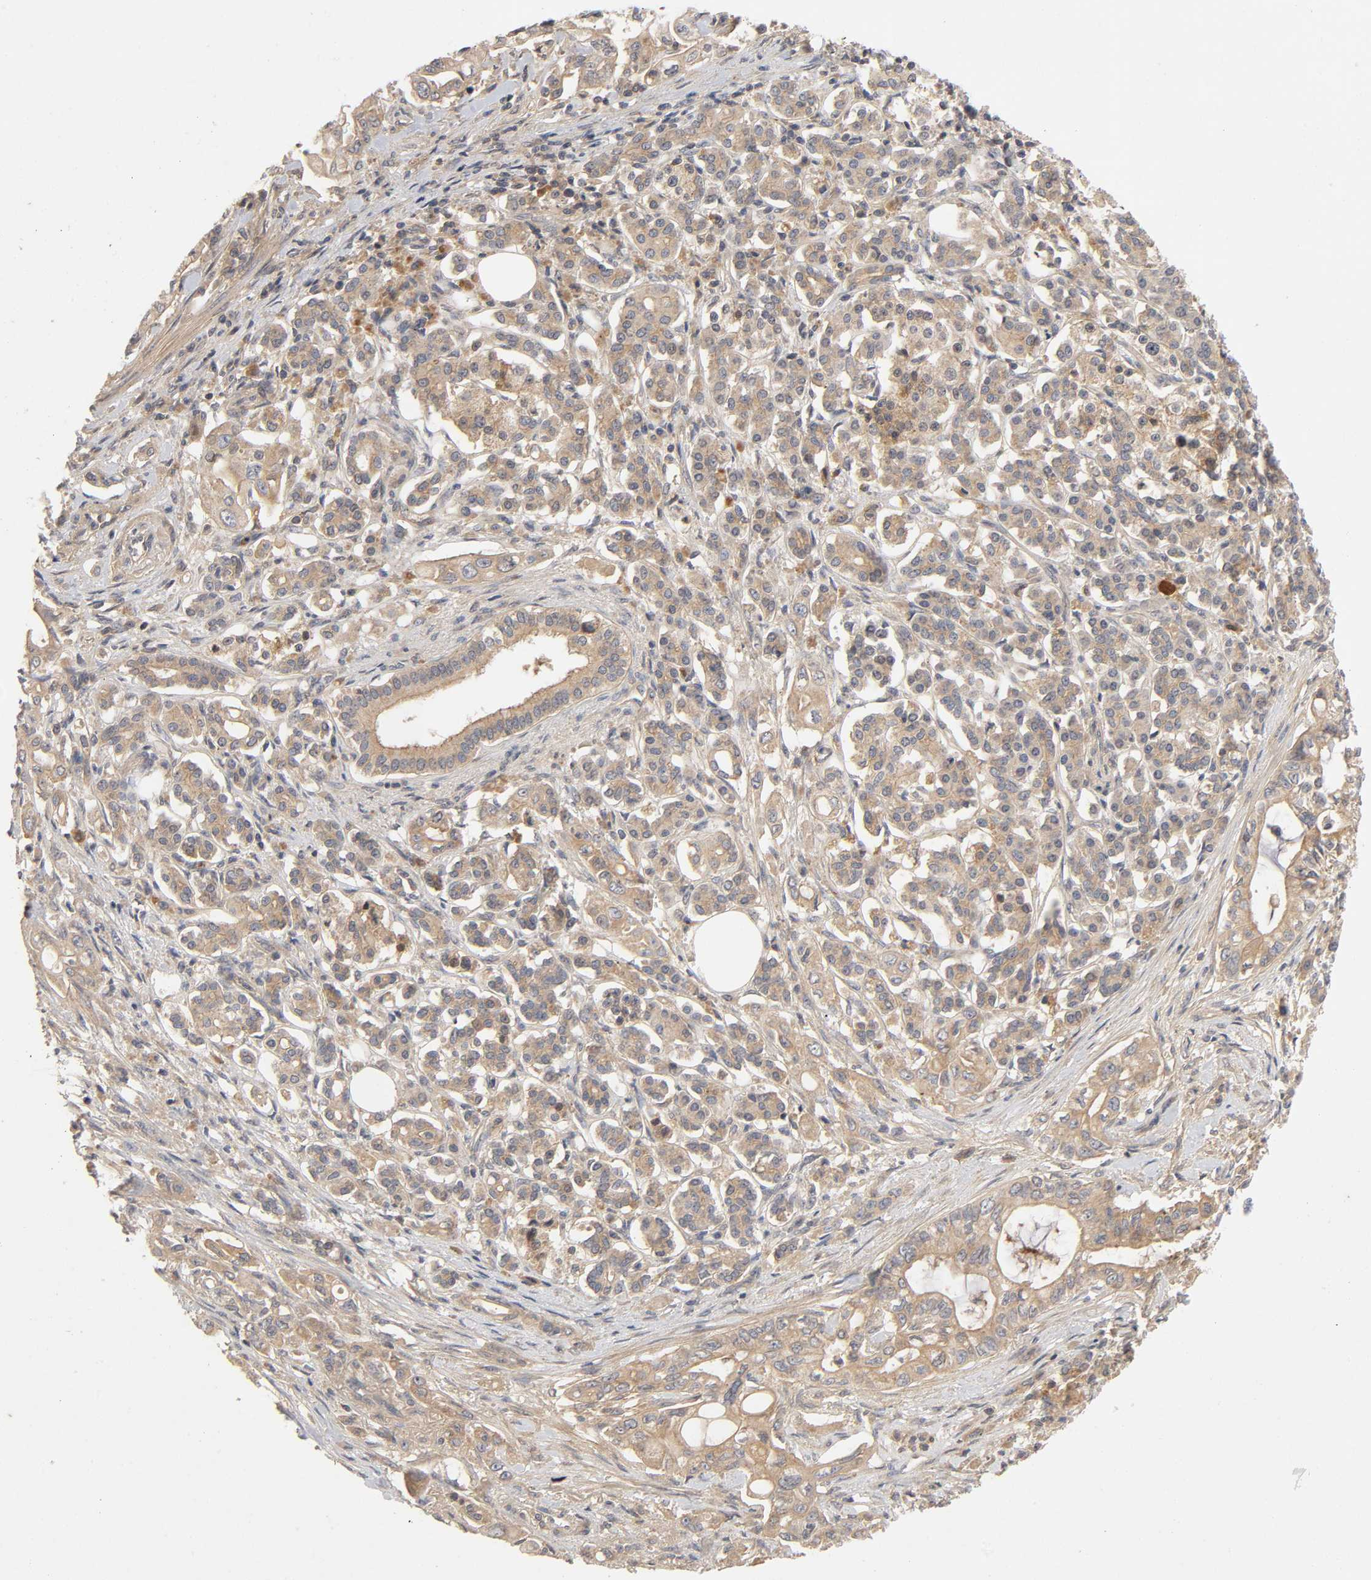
{"staining": {"intensity": "moderate", "quantity": ">75%", "location": "cytoplasmic/membranous"}, "tissue": "pancreatic cancer", "cell_type": "Tumor cells", "image_type": "cancer", "snomed": [{"axis": "morphology", "description": "Normal tissue, NOS"}, {"axis": "topography", "description": "Pancreas"}], "caption": "This histopathology image displays pancreatic cancer stained with immunohistochemistry (IHC) to label a protein in brown. The cytoplasmic/membranous of tumor cells show moderate positivity for the protein. Nuclei are counter-stained blue.", "gene": "CPB2", "patient": {"sex": "male", "age": 42}}